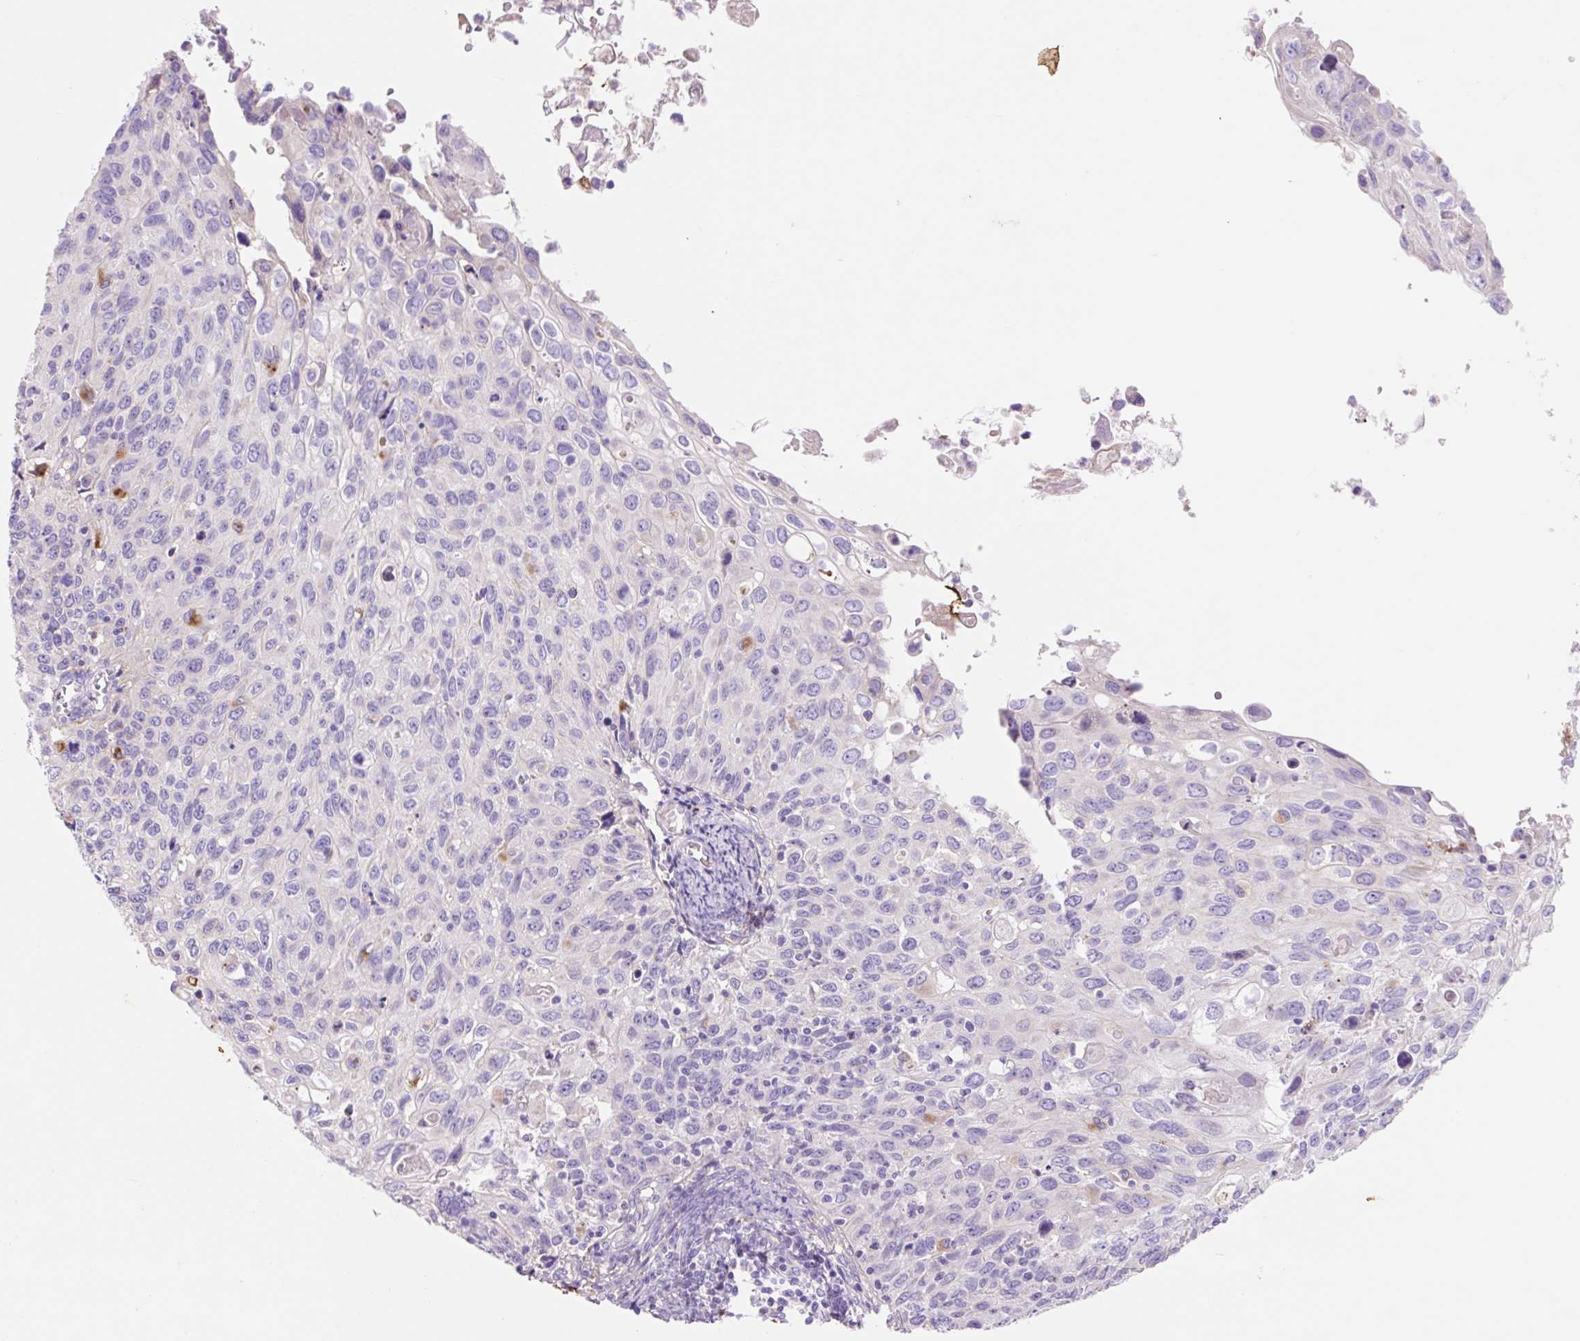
{"staining": {"intensity": "negative", "quantity": "none", "location": "none"}, "tissue": "cervical cancer", "cell_type": "Tumor cells", "image_type": "cancer", "snomed": [{"axis": "morphology", "description": "Squamous cell carcinoma, NOS"}, {"axis": "topography", "description": "Cervix"}], "caption": "Squamous cell carcinoma (cervical) stained for a protein using IHC shows no expression tumor cells.", "gene": "HEXA", "patient": {"sex": "female", "age": 70}}